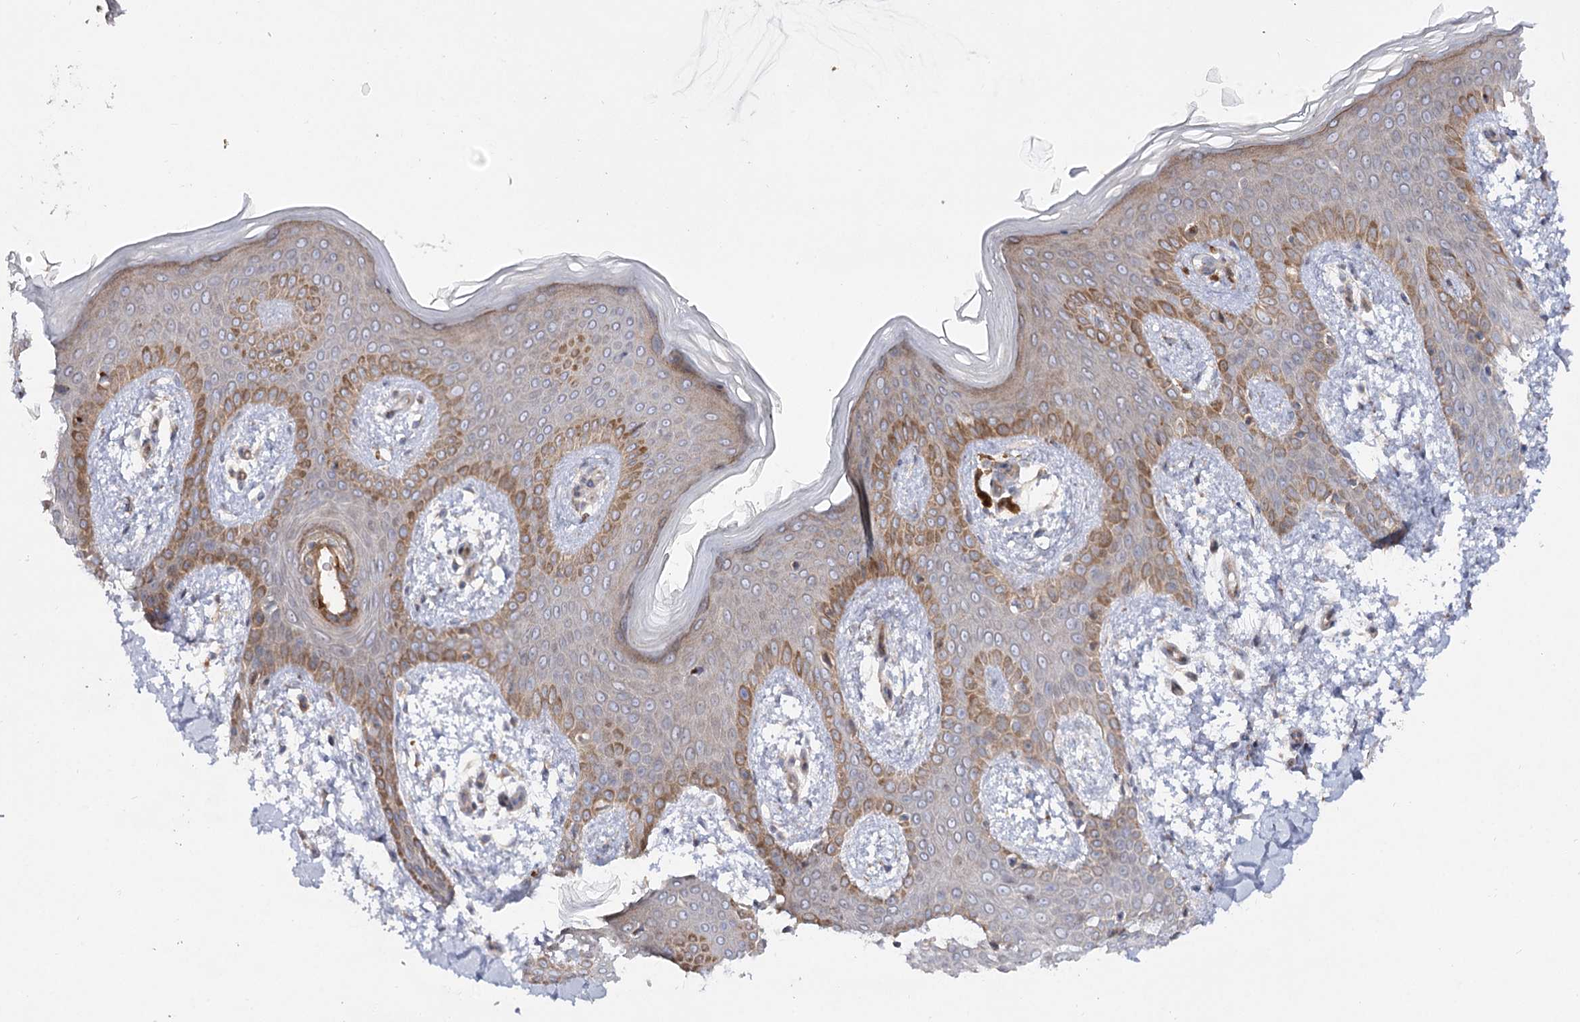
{"staining": {"intensity": "weak", "quantity": "<25%", "location": "cytoplasmic/membranous"}, "tissue": "skin", "cell_type": "Fibroblasts", "image_type": "normal", "snomed": [{"axis": "morphology", "description": "Normal tissue, NOS"}, {"axis": "topography", "description": "Skin"}], "caption": "A histopathology image of skin stained for a protein displays no brown staining in fibroblasts. (Immunohistochemistry (ihc), brightfield microscopy, high magnification).", "gene": "SH3BP5L", "patient": {"sex": "male", "age": 36}}